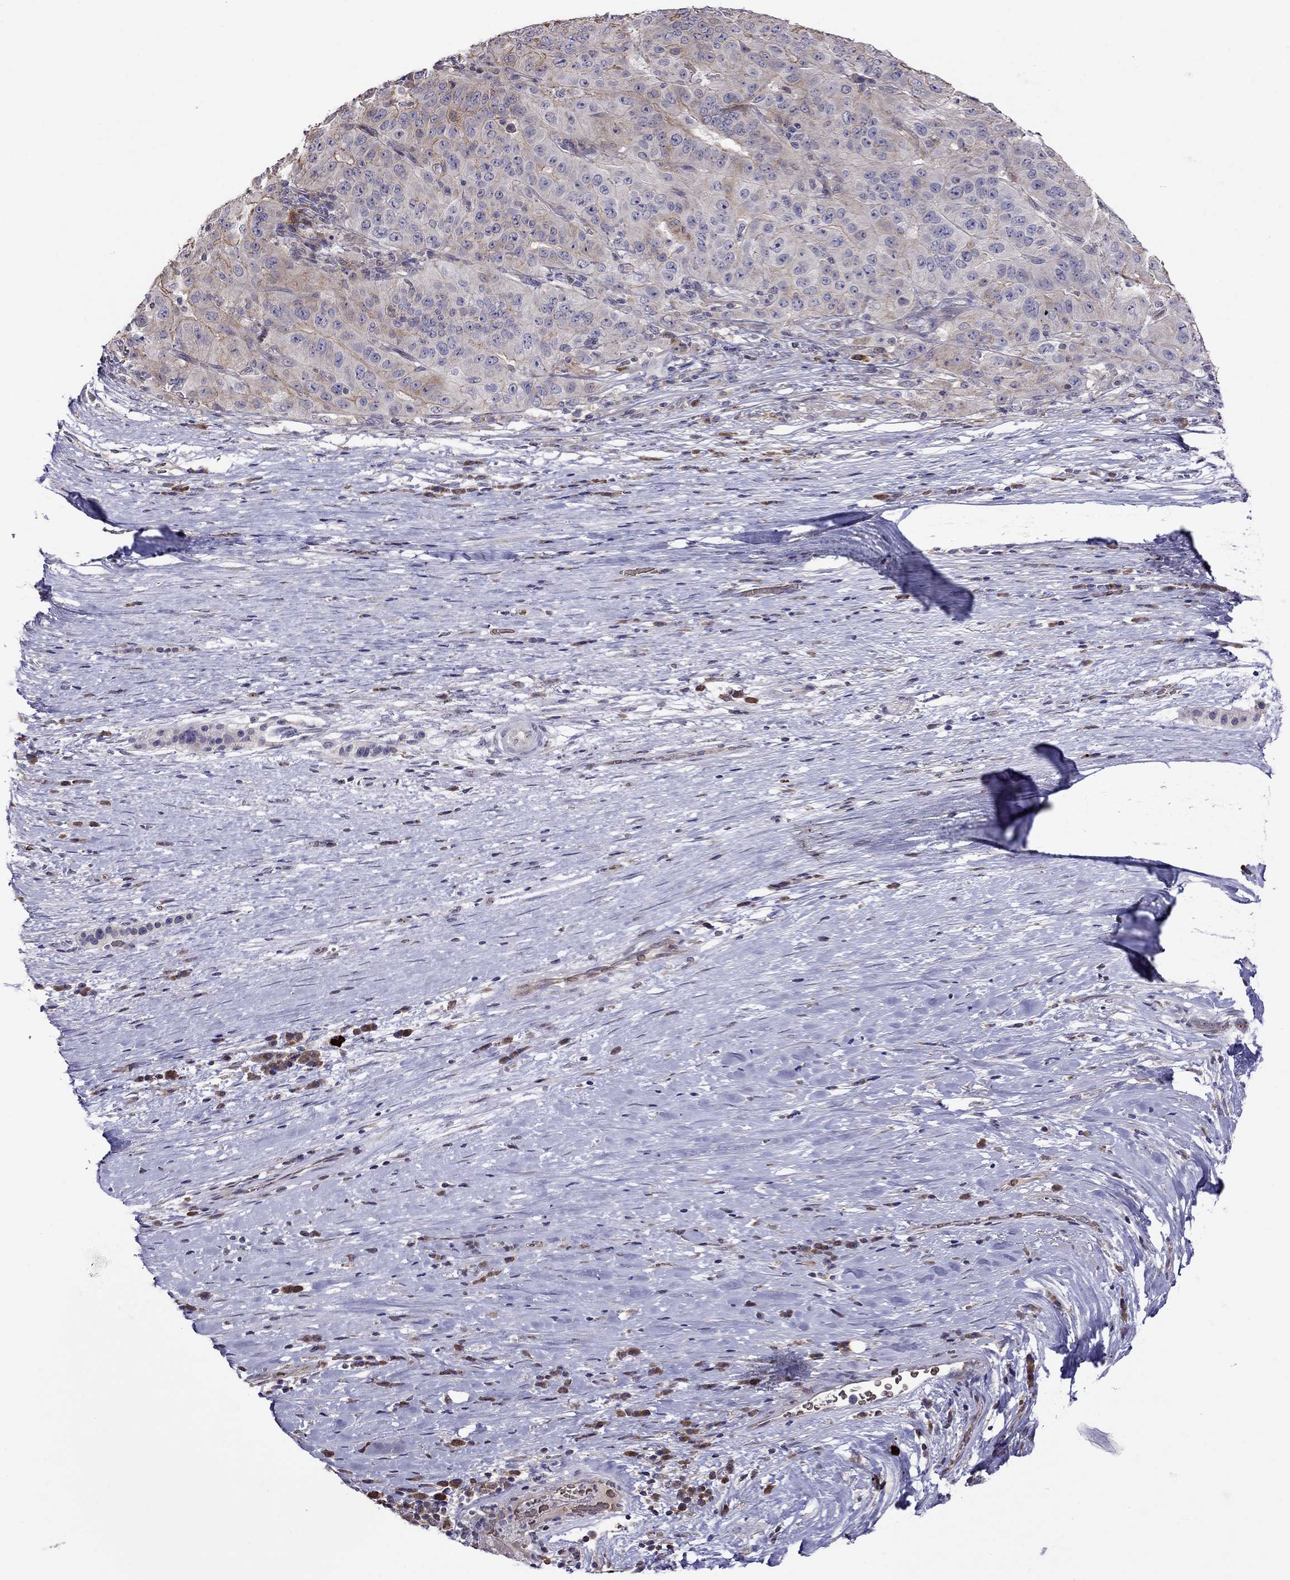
{"staining": {"intensity": "weak", "quantity": "<25%", "location": "cytoplasmic/membranous"}, "tissue": "pancreatic cancer", "cell_type": "Tumor cells", "image_type": "cancer", "snomed": [{"axis": "morphology", "description": "Adenocarcinoma, NOS"}, {"axis": "topography", "description": "Pancreas"}], "caption": "This photomicrograph is of adenocarcinoma (pancreatic) stained with immunohistochemistry to label a protein in brown with the nuclei are counter-stained blue. There is no positivity in tumor cells. Nuclei are stained in blue.", "gene": "ADAM28", "patient": {"sex": "male", "age": 63}}